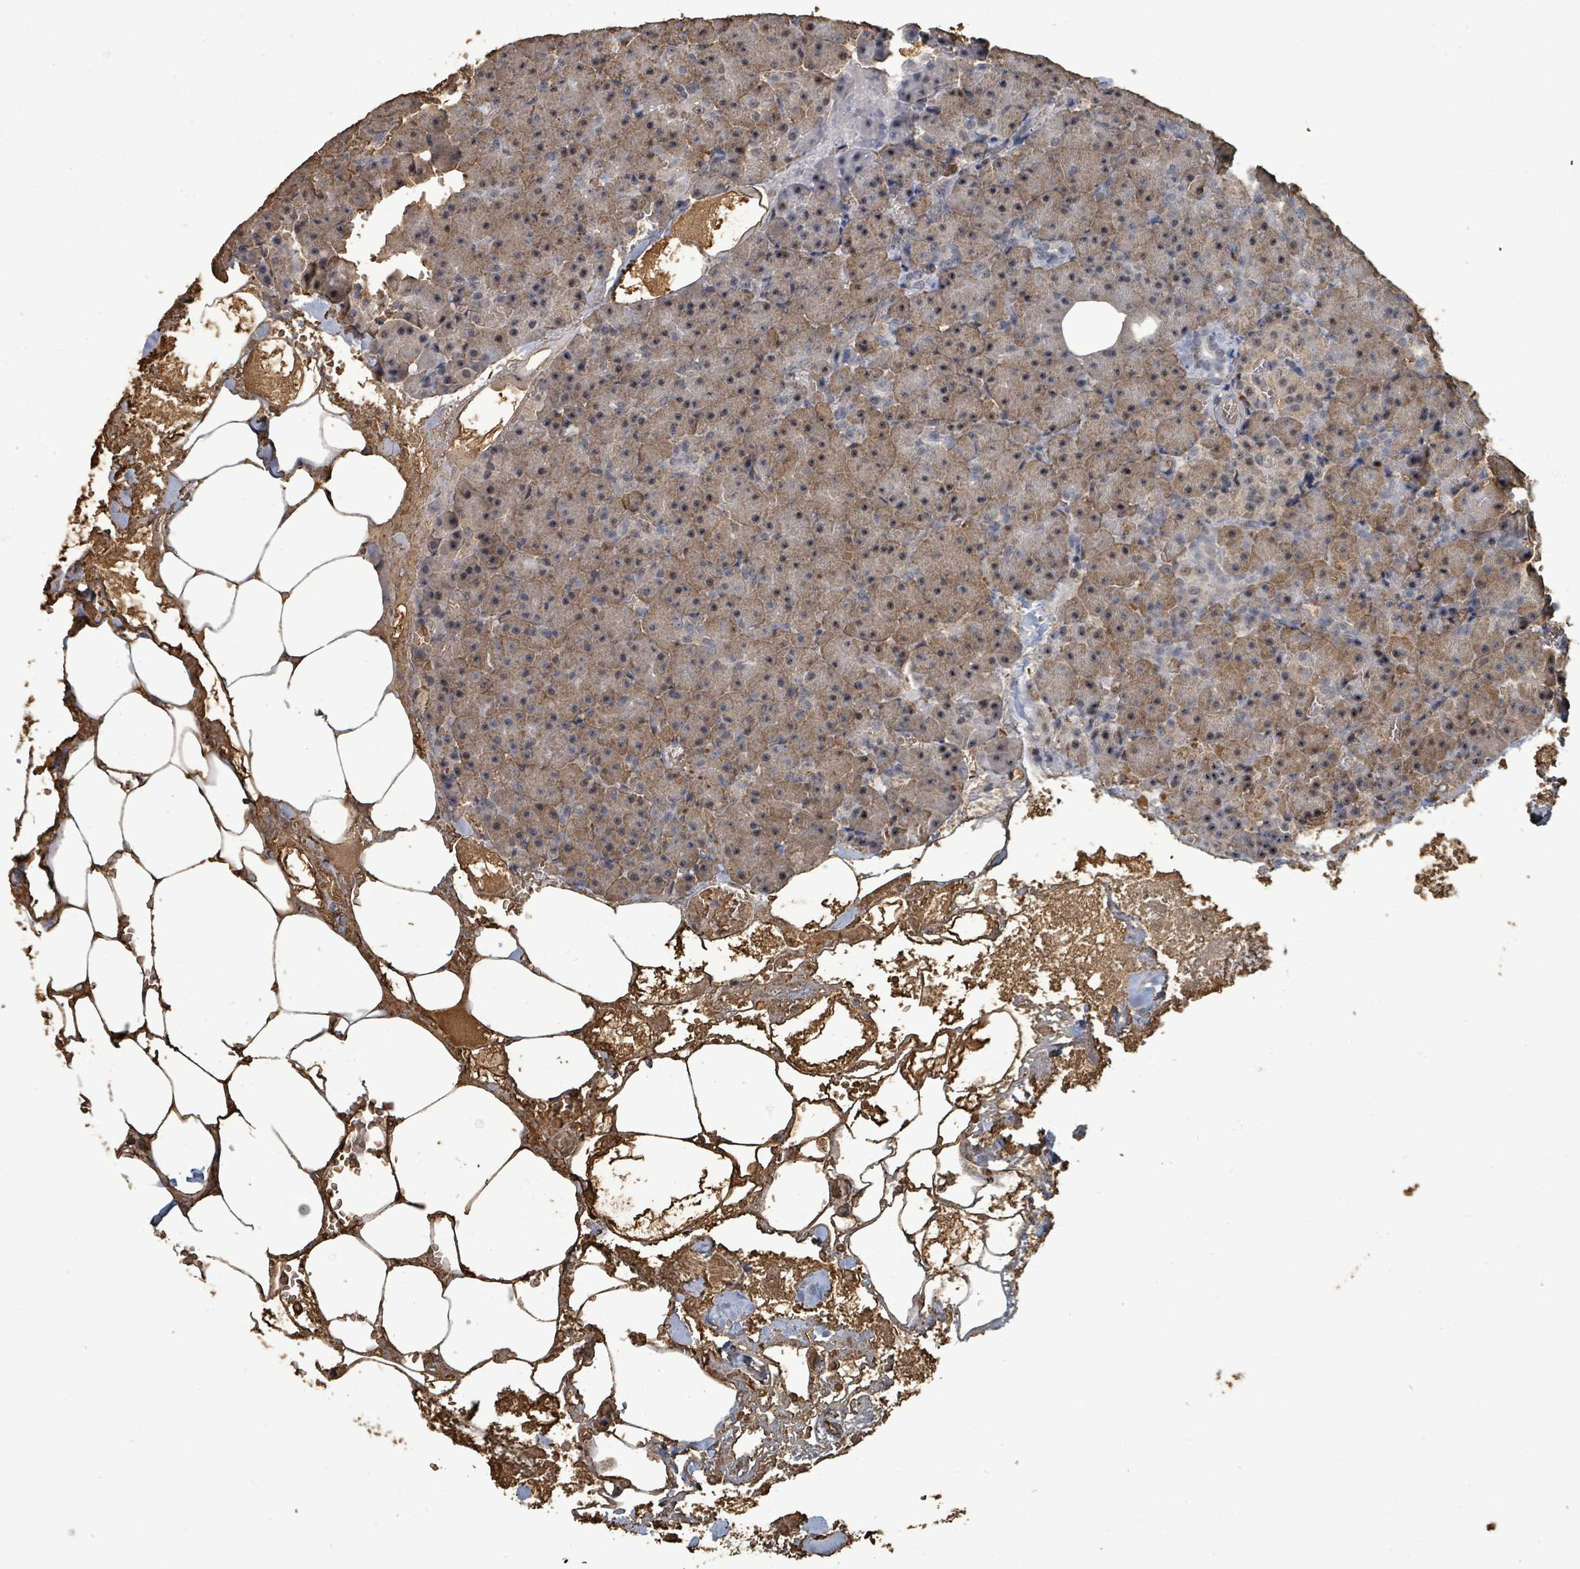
{"staining": {"intensity": "moderate", "quantity": ">75%", "location": "cytoplasmic/membranous"}, "tissue": "pancreas", "cell_type": "Exocrine glandular cells", "image_type": "normal", "snomed": [{"axis": "morphology", "description": "Normal tissue, NOS"}, {"axis": "topography", "description": "Pancreas"}], "caption": "Immunohistochemical staining of benign pancreas shows >75% levels of moderate cytoplasmic/membranous protein positivity in approximately >75% of exocrine glandular cells.", "gene": "C6orf52", "patient": {"sex": "female", "age": 74}}